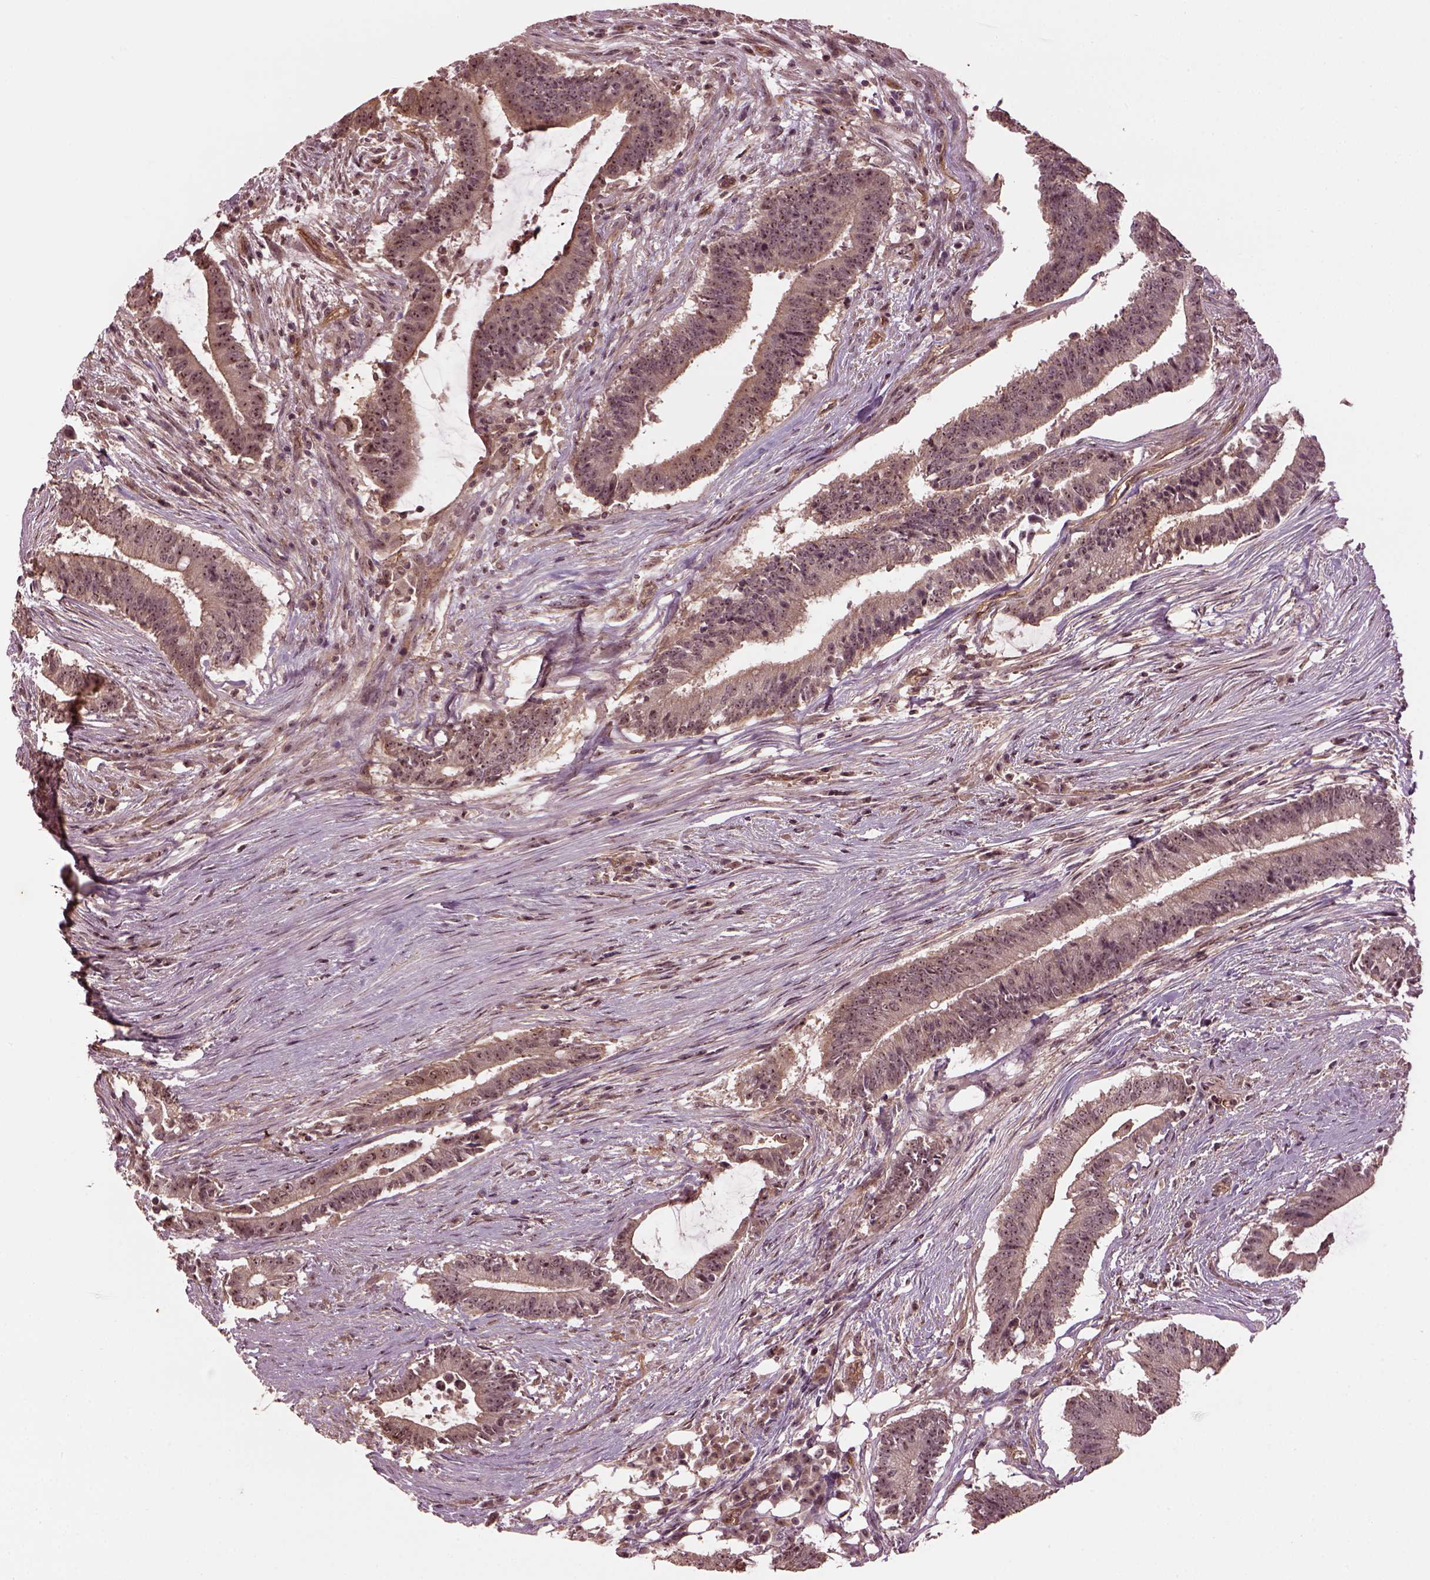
{"staining": {"intensity": "moderate", "quantity": ">75%", "location": "cytoplasmic/membranous,nuclear"}, "tissue": "colorectal cancer", "cell_type": "Tumor cells", "image_type": "cancer", "snomed": [{"axis": "morphology", "description": "Adenocarcinoma, NOS"}, {"axis": "topography", "description": "Colon"}], "caption": "Brown immunohistochemical staining in adenocarcinoma (colorectal) exhibits moderate cytoplasmic/membranous and nuclear staining in about >75% of tumor cells.", "gene": "GNRH1", "patient": {"sex": "female", "age": 43}}